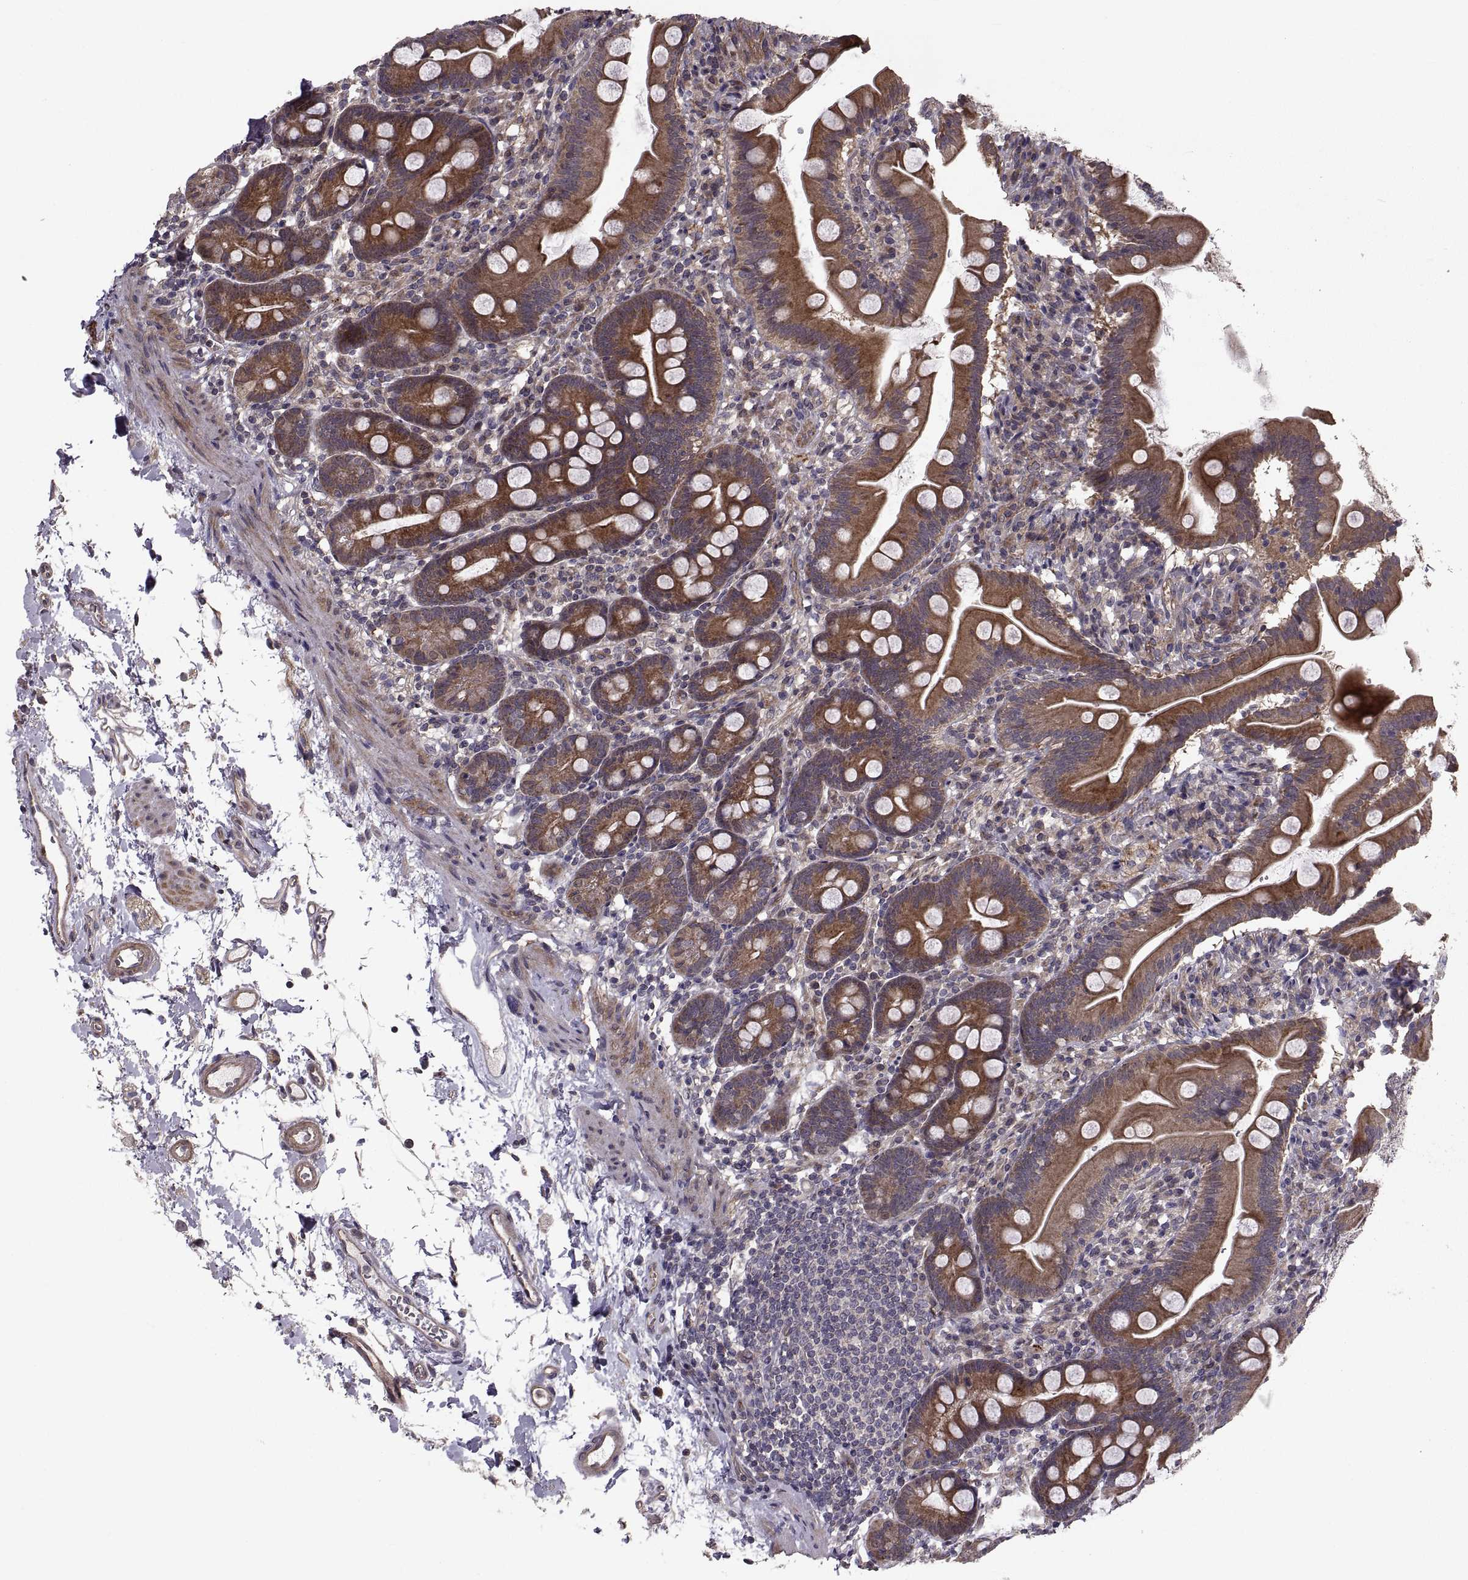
{"staining": {"intensity": "strong", "quantity": ">75%", "location": "cytoplasmic/membranous"}, "tissue": "small intestine", "cell_type": "Glandular cells", "image_type": "normal", "snomed": [{"axis": "morphology", "description": "Normal tissue, NOS"}, {"axis": "topography", "description": "Small intestine"}], "caption": "The histopathology image displays staining of unremarkable small intestine, revealing strong cytoplasmic/membranous protein positivity (brown color) within glandular cells. (Stains: DAB in brown, nuclei in blue, Microscopy: brightfield microscopy at high magnification).", "gene": "PMM2", "patient": {"sex": "female", "age": 44}}